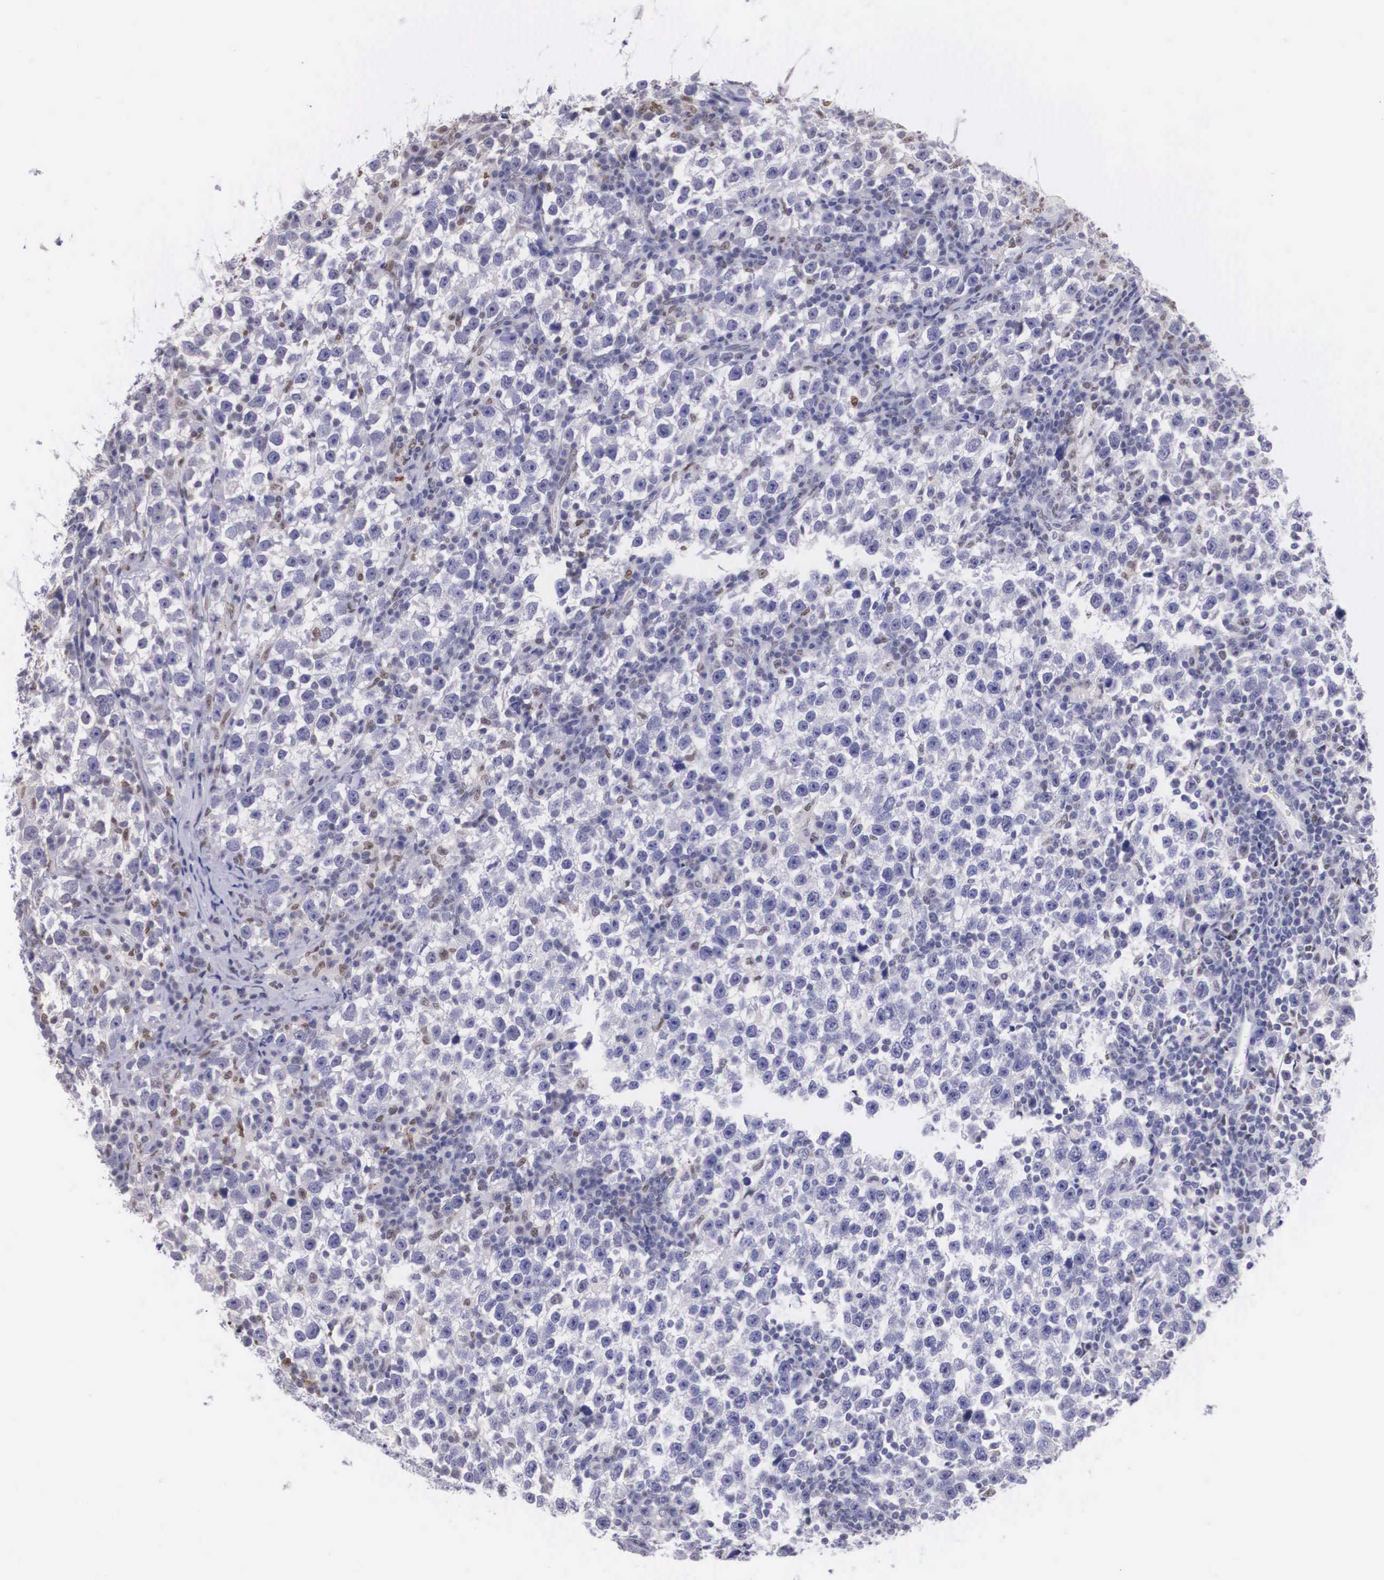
{"staining": {"intensity": "weak", "quantity": "<25%", "location": "nuclear"}, "tissue": "testis cancer", "cell_type": "Tumor cells", "image_type": "cancer", "snomed": [{"axis": "morphology", "description": "Seminoma, NOS"}, {"axis": "topography", "description": "Testis"}], "caption": "Testis seminoma was stained to show a protein in brown. There is no significant positivity in tumor cells.", "gene": "ETV6", "patient": {"sex": "male", "age": 43}}